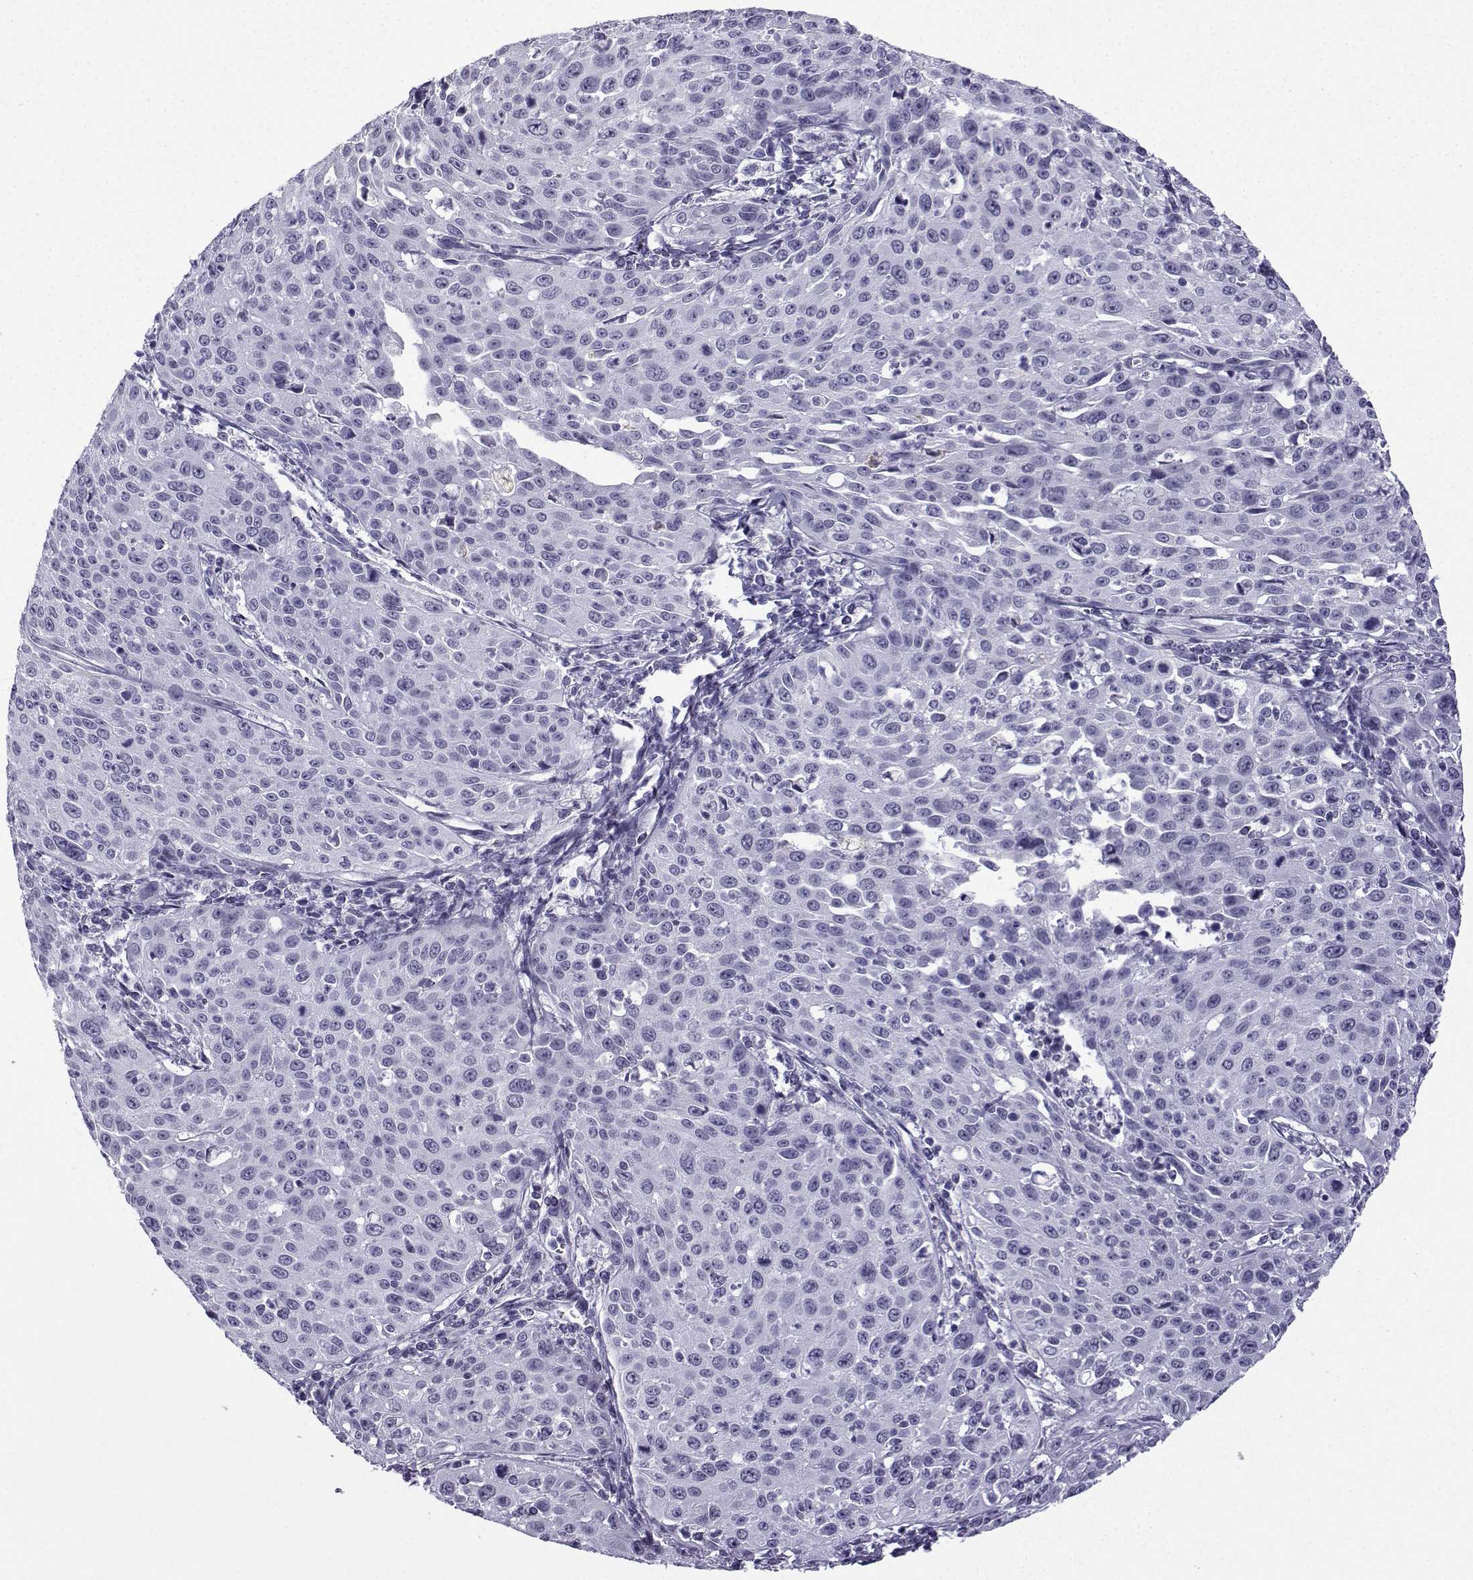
{"staining": {"intensity": "negative", "quantity": "none", "location": "none"}, "tissue": "cervical cancer", "cell_type": "Tumor cells", "image_type": "cancer", "snomed": [{"axis": "morphology", "description": "Squamous cell carcinoma, NOS"}, {"axis": "topography", "description": "Cervix"}], "caption": "The image shows no staining of tumor cells in cervical cancer.", "gene": "MRGBP", "patient": {"sex": "female", "age": 26}}